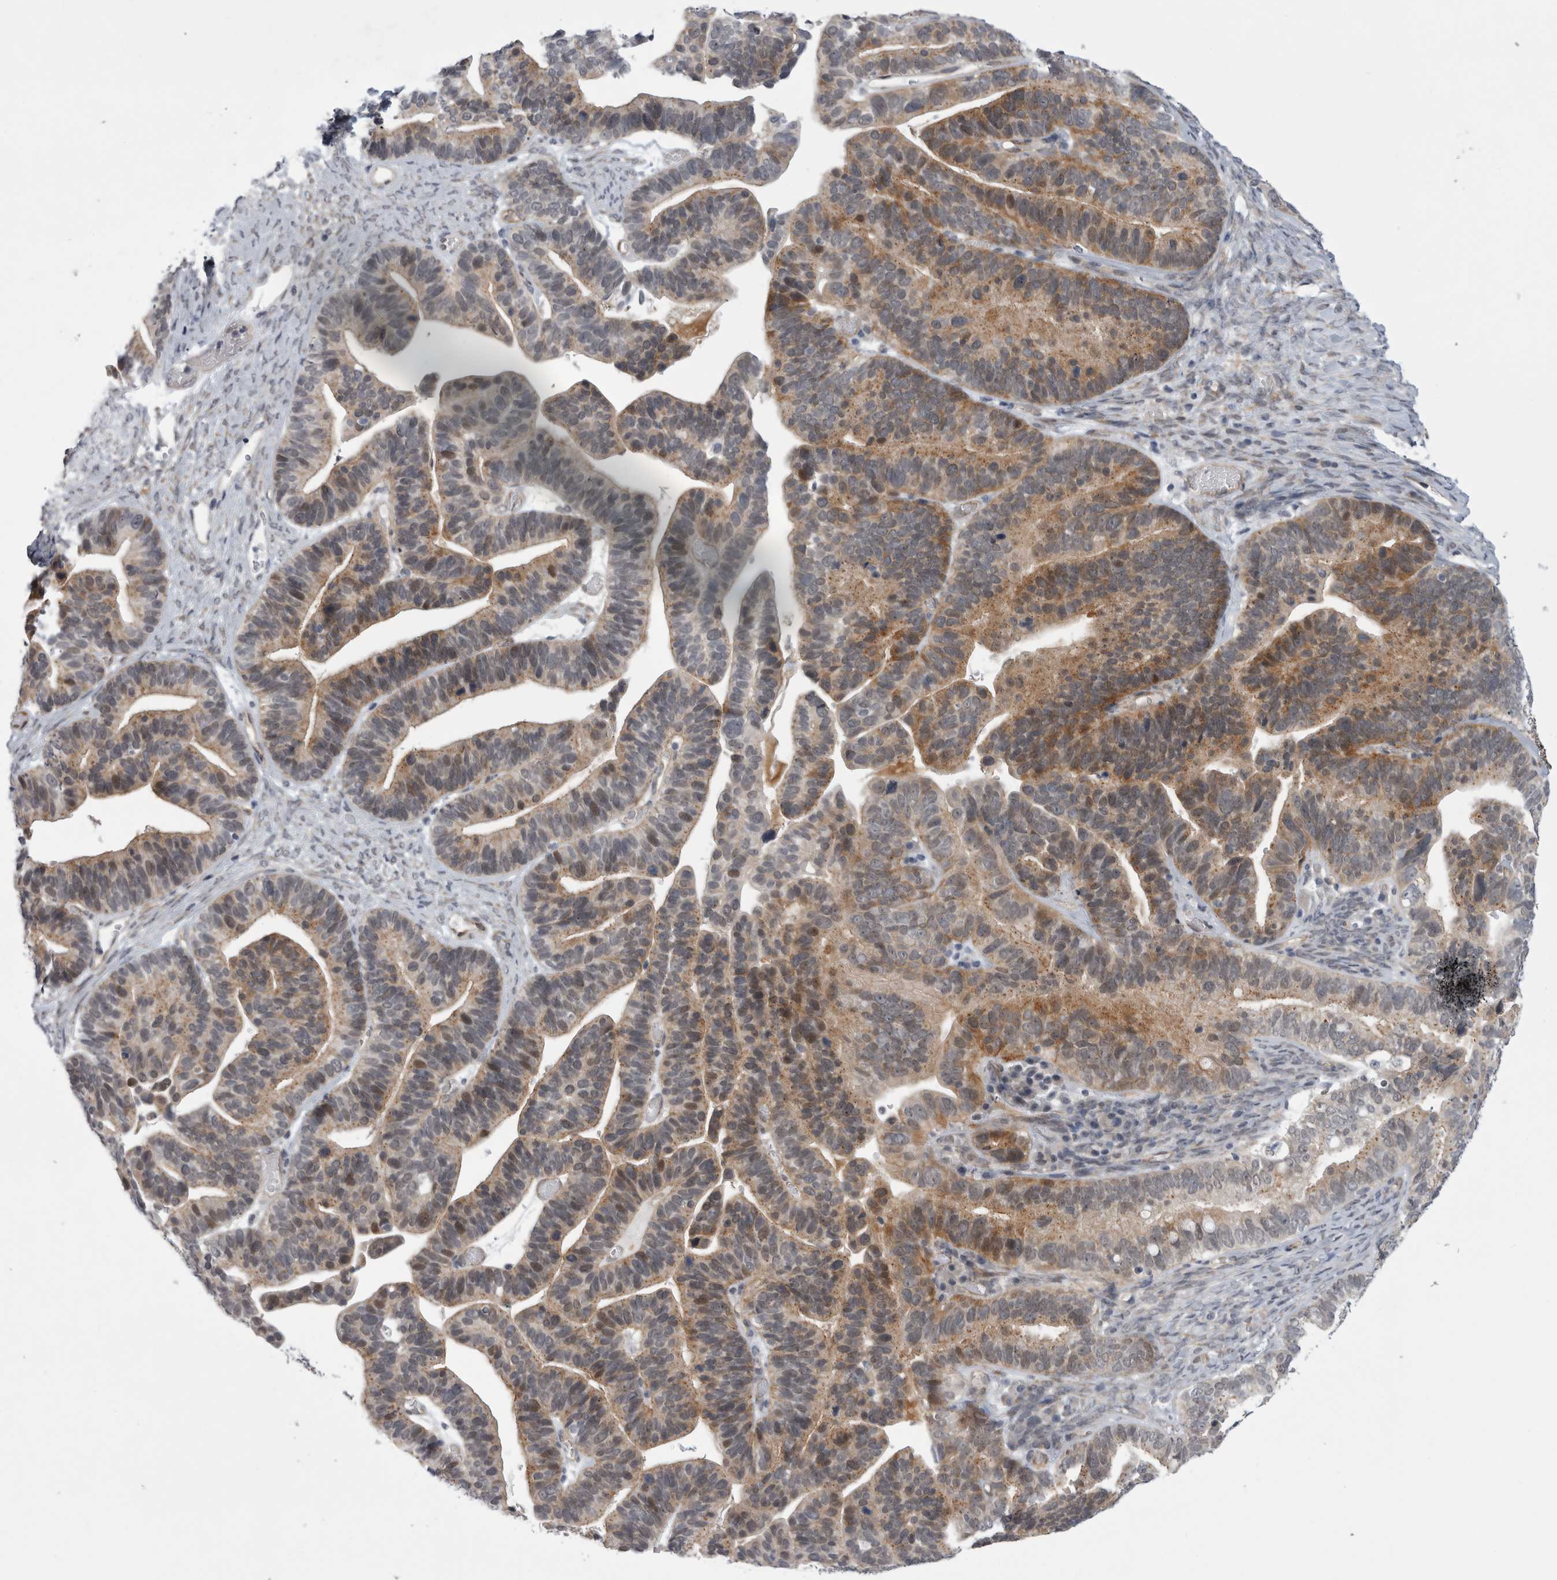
{"staining": {"intensity": "moderate", "quantity": "25%-75%", "location": "cytoplasmic/membranous,nuclear"}, "tissue": "ovarian cancer", "cell_type": "Tumor cells", "image_type": "cancer", "snomed": [{"axis": "morphology", "description": "Cystadenocarcinoma, serous, NOS"}, {"axis": "topography", "description": "Ovary"}], "caption": "There is medium levels of moderate cytoplasmic/membranous and nuclear expression in tumor cells of ovarian serous cystadenocarcinoma, as demonstrated by immunohistochemical staining (brown color).", "gene": "PARP11", "patient": {"sex": "female", "age": 56}}